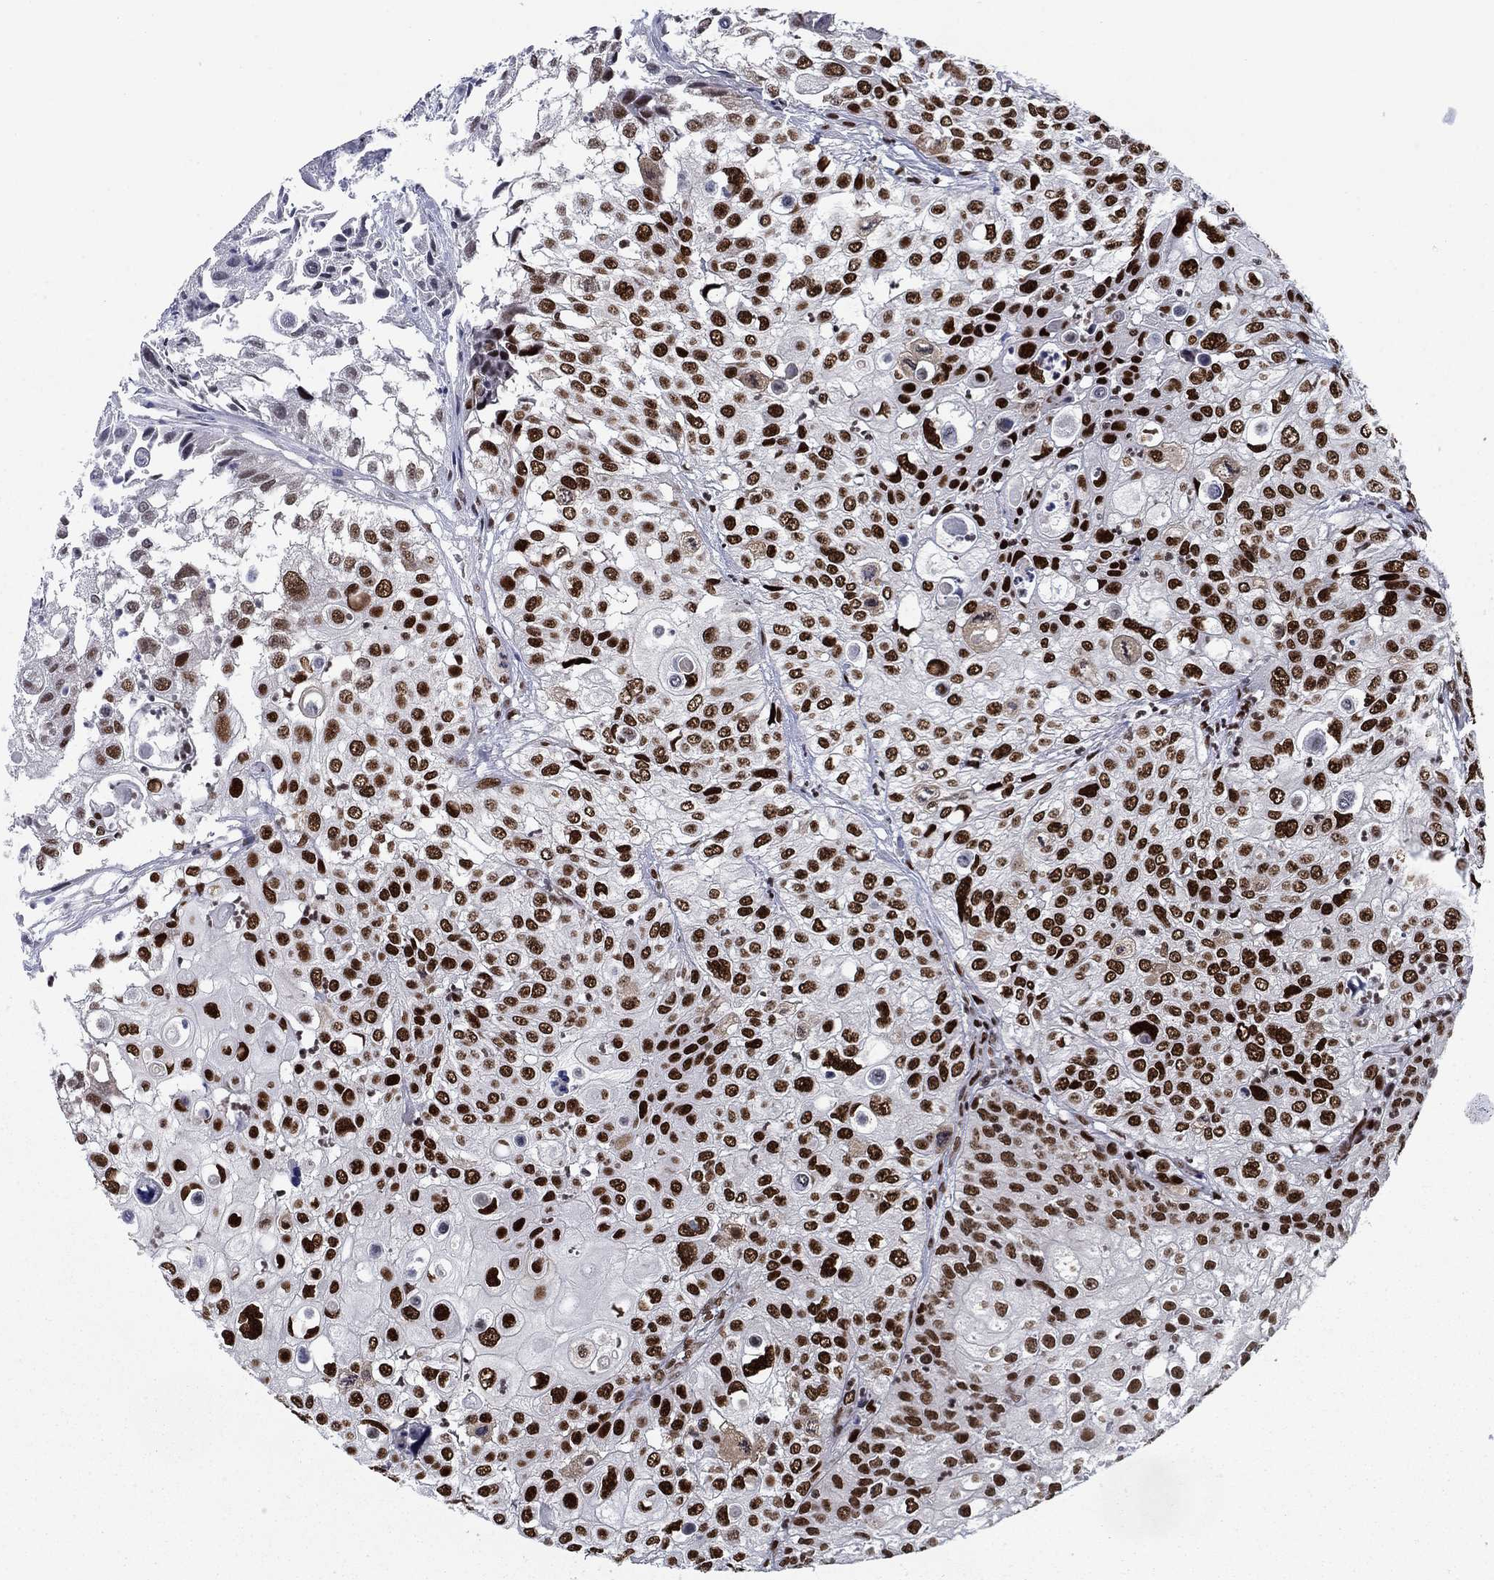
{"staining": {"intensity": "strong", "quantity": ">75%", "location": "nuclear"}, "tissue": "urothelial cancer", "cell_type": "Tumor cells", "image_type": "cancer", "snomed": [{"axis": "morphology", "description": "Urothelial carcinoma, High grade"}, {"axis": "topography", "description": "Urinary bladder"}], "caption": "Protein staining of urothelial cancer tissue displays strong nuclear staining in about >75% of tumor cells.", "gene": "RPRD1B", "patient": {"sex": "female", "age": 79}}